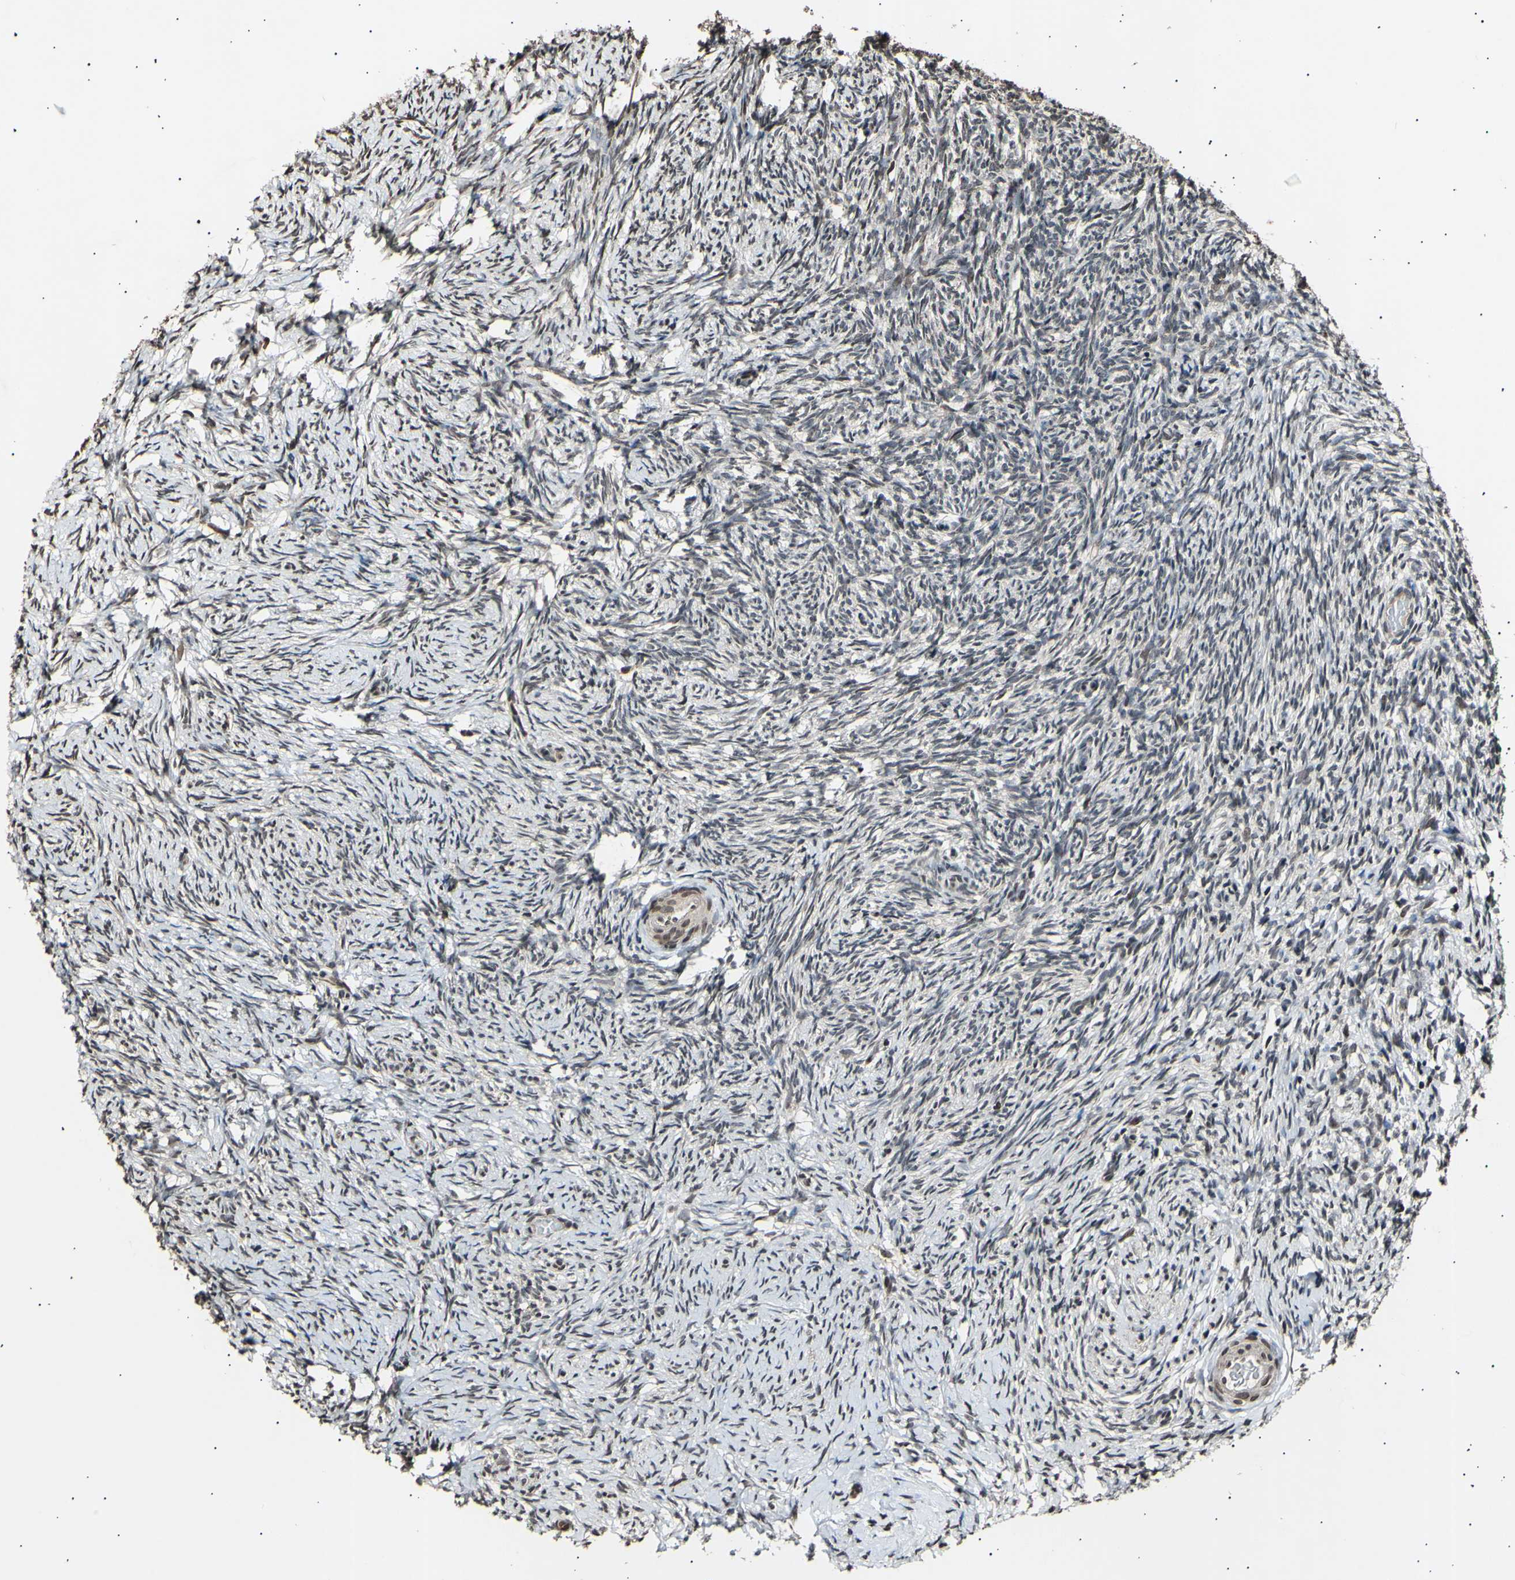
{"staining": {"intensity": "weak", "quantity": "<25%", "location": "nuclear"}, "tissue": "ovary", "cell_type": "Ovarian stroma cells", "image_type": "normal", "snomed": [{"axis": "morphology", "description": "Normal tissue, NOS"}, {"axis": "topography", "description": "Ovary"}], "caption": "Immunohistochemistry (IHC) histopathology image of unremarkable ovary: ovary stained with DAB (3,3'-diaminobenzidine) displays no significant protein staining in ovarian stroma cells. (DAB (3,3'-diaminobenzidine) immunohistochemistry (IHC) with hematoxylin counter stain).", "gene": "ANAPC7", "patient": {"sex": "female", "age": 60}}